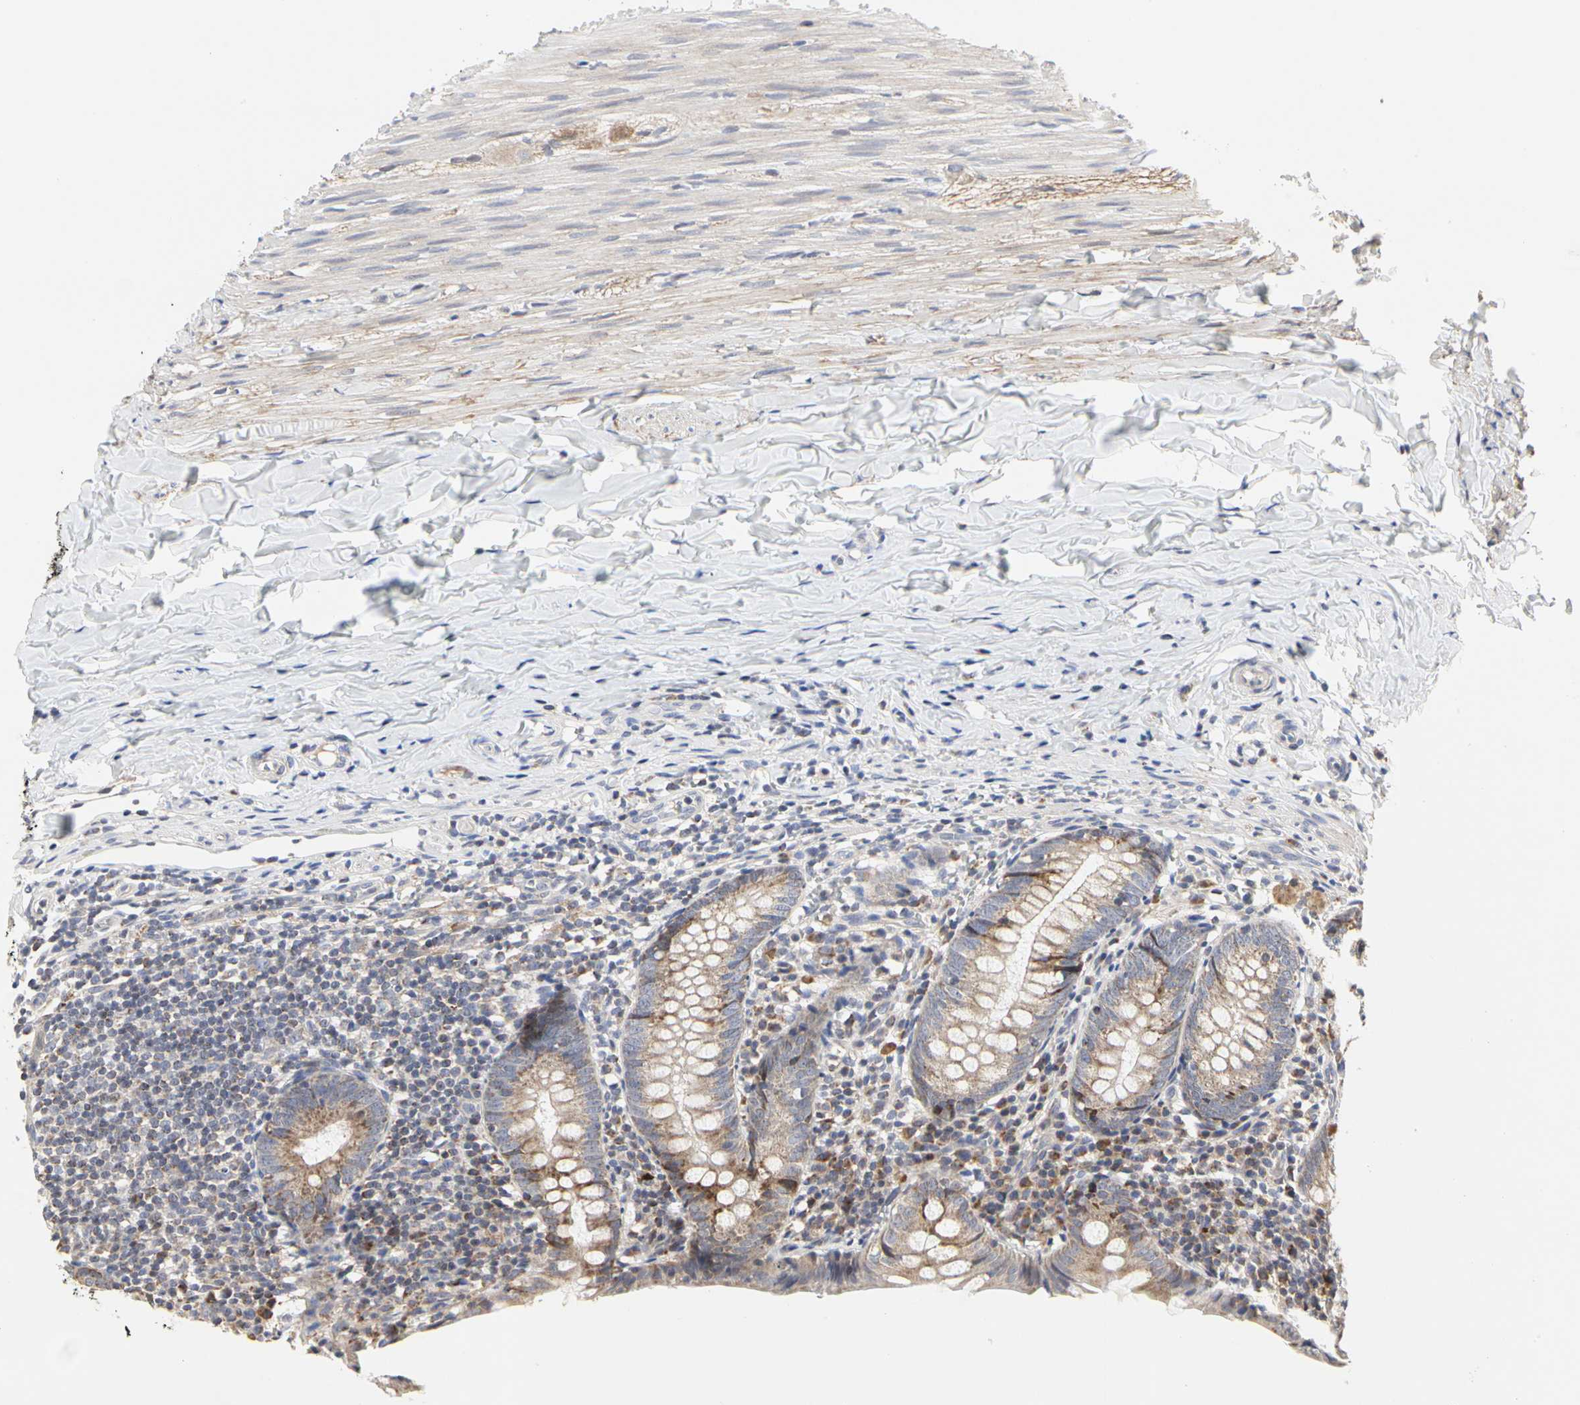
{"staining": {"intensity": "moderate", "quantity": ">75%", "location": "cytoplasmic/membranous"}, "tissue": "appendix", "cell_type": "Glandular cells", "image_type": "normal", "snomed": [{"axis": "morphology", "description": "Normal tissue, NOS"}, {"axis": "topography", "description": "Appendix"}], "caption": "Immunohistochemical staining of normal appendix exhibits >75% levels of moderate cytoplasmic/membranous protein staining in approximately >75% of glandular cells.", "gene": "TSKU", "patient": {"sex": "female", "age": 10}}